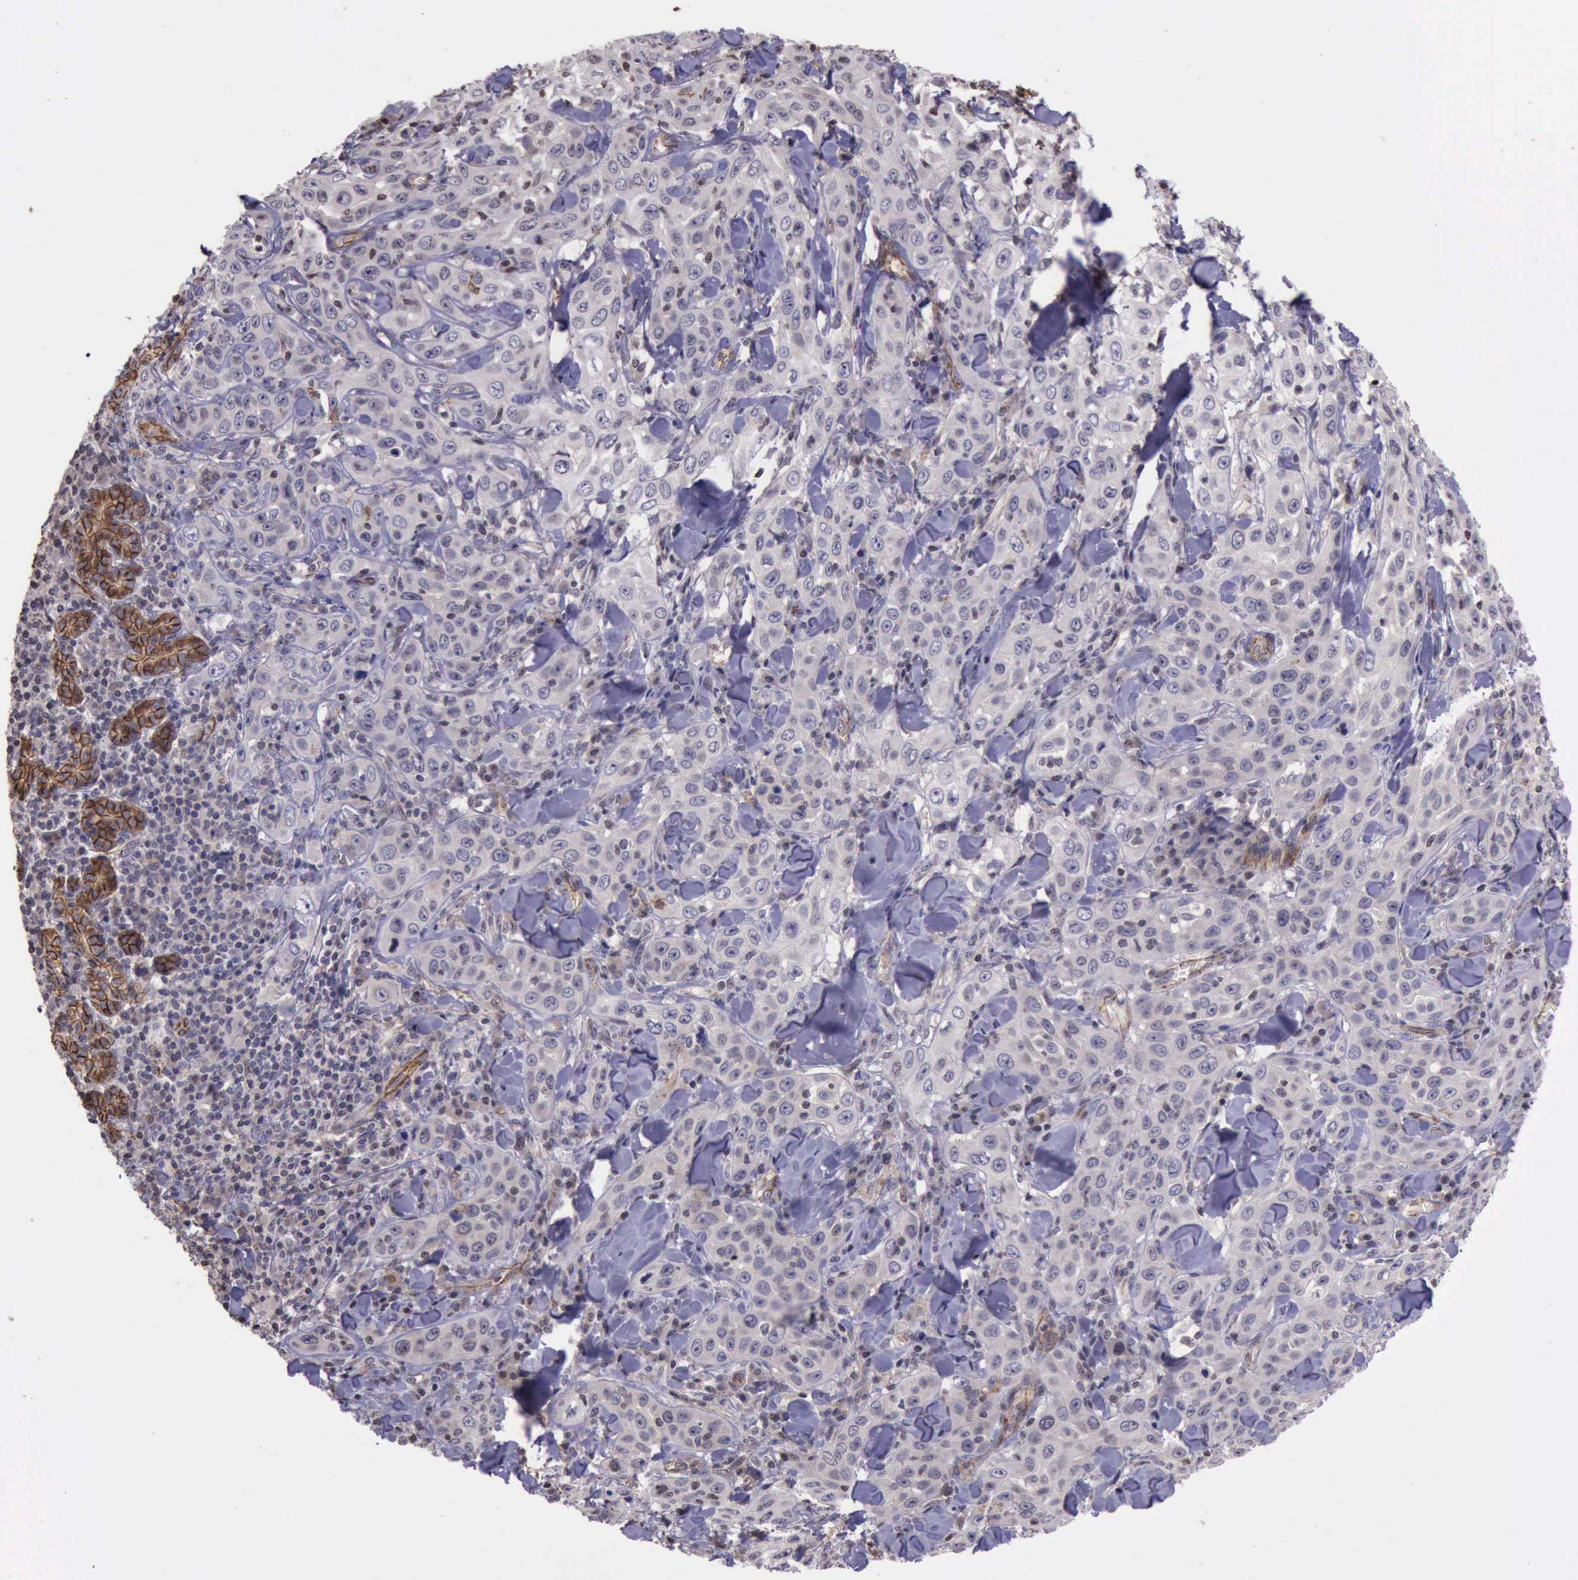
{"staining": {"intensity": "weak", "quantity": "<25%", "location": "cytoplasmic/membranous"}, "tissue": "skin cancer", "cell_type": "Tumor cells", "image_type": "cancer", "snomed": [{"axis": "morphology", "description": "Squamous cell carcinoma, NOS"}, {"axis": "topography", "description": "Skin"}], "caption": "Micrograph shows no significant protein staining in tumor cells of squamous cell carcinoma (skin).", "gene": "CTNNB1", "patient": {"sex": "male", "age": 84}}